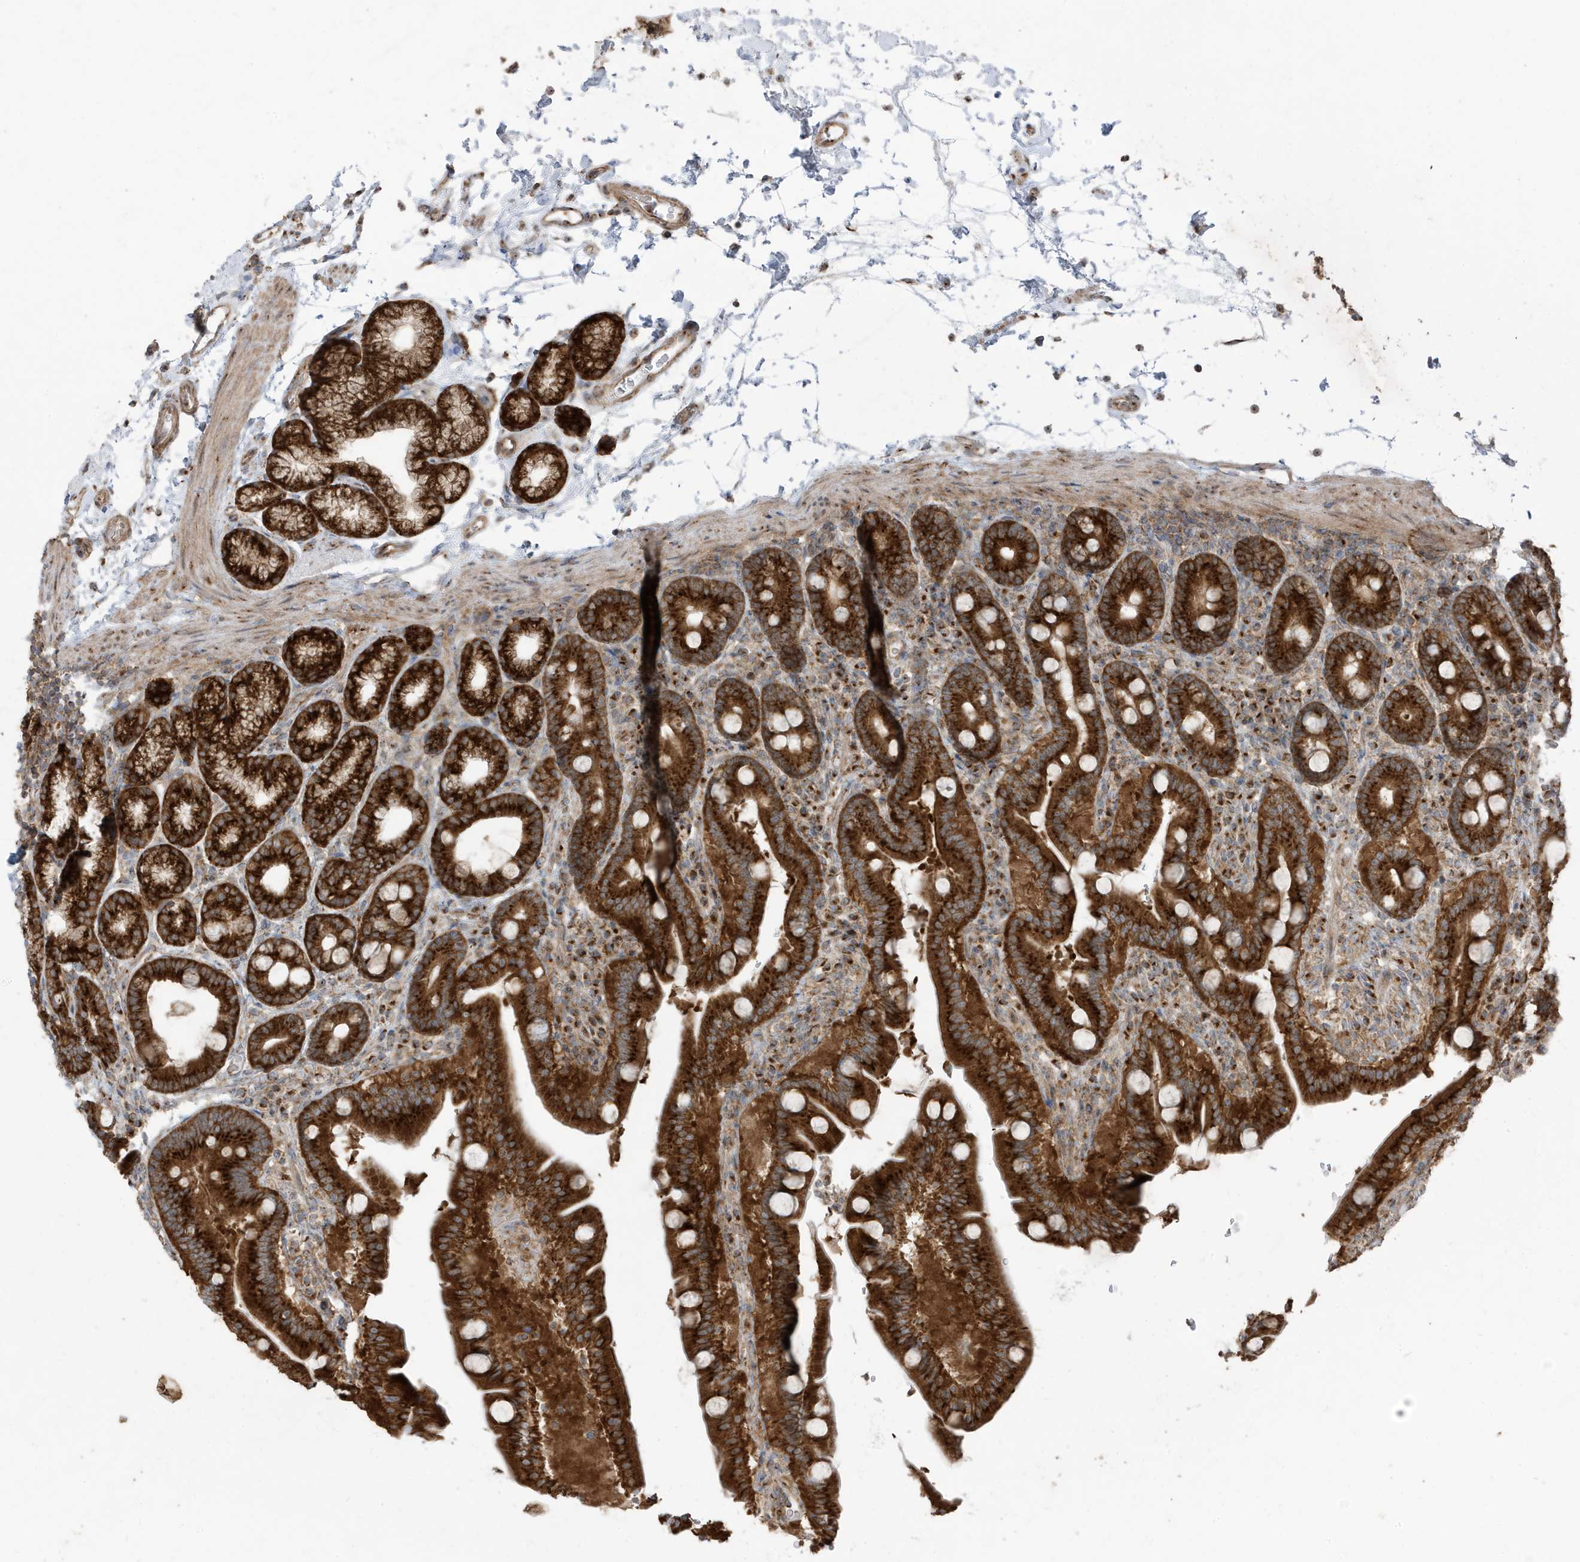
{"staining": {"intensity": "strong", "quantity": ">75%", "location": "cytoplasmic/membranous"}, "tissue": "duodenum", "cell_type": "Glandular cells", "image_type": "normal", "snomed": [{"axis": "morphology", "description": "Normal tissue, NOS"}, {"axis": "topography", "description": "Duodenum"}], "caption": "A high amount of strong cytoplasmic/membranous staining is seen in approximately >75% of glandular cells in normal duodenum.", "gene": "GOLGA4", "patient": {"sex": "male", "age": 54}}